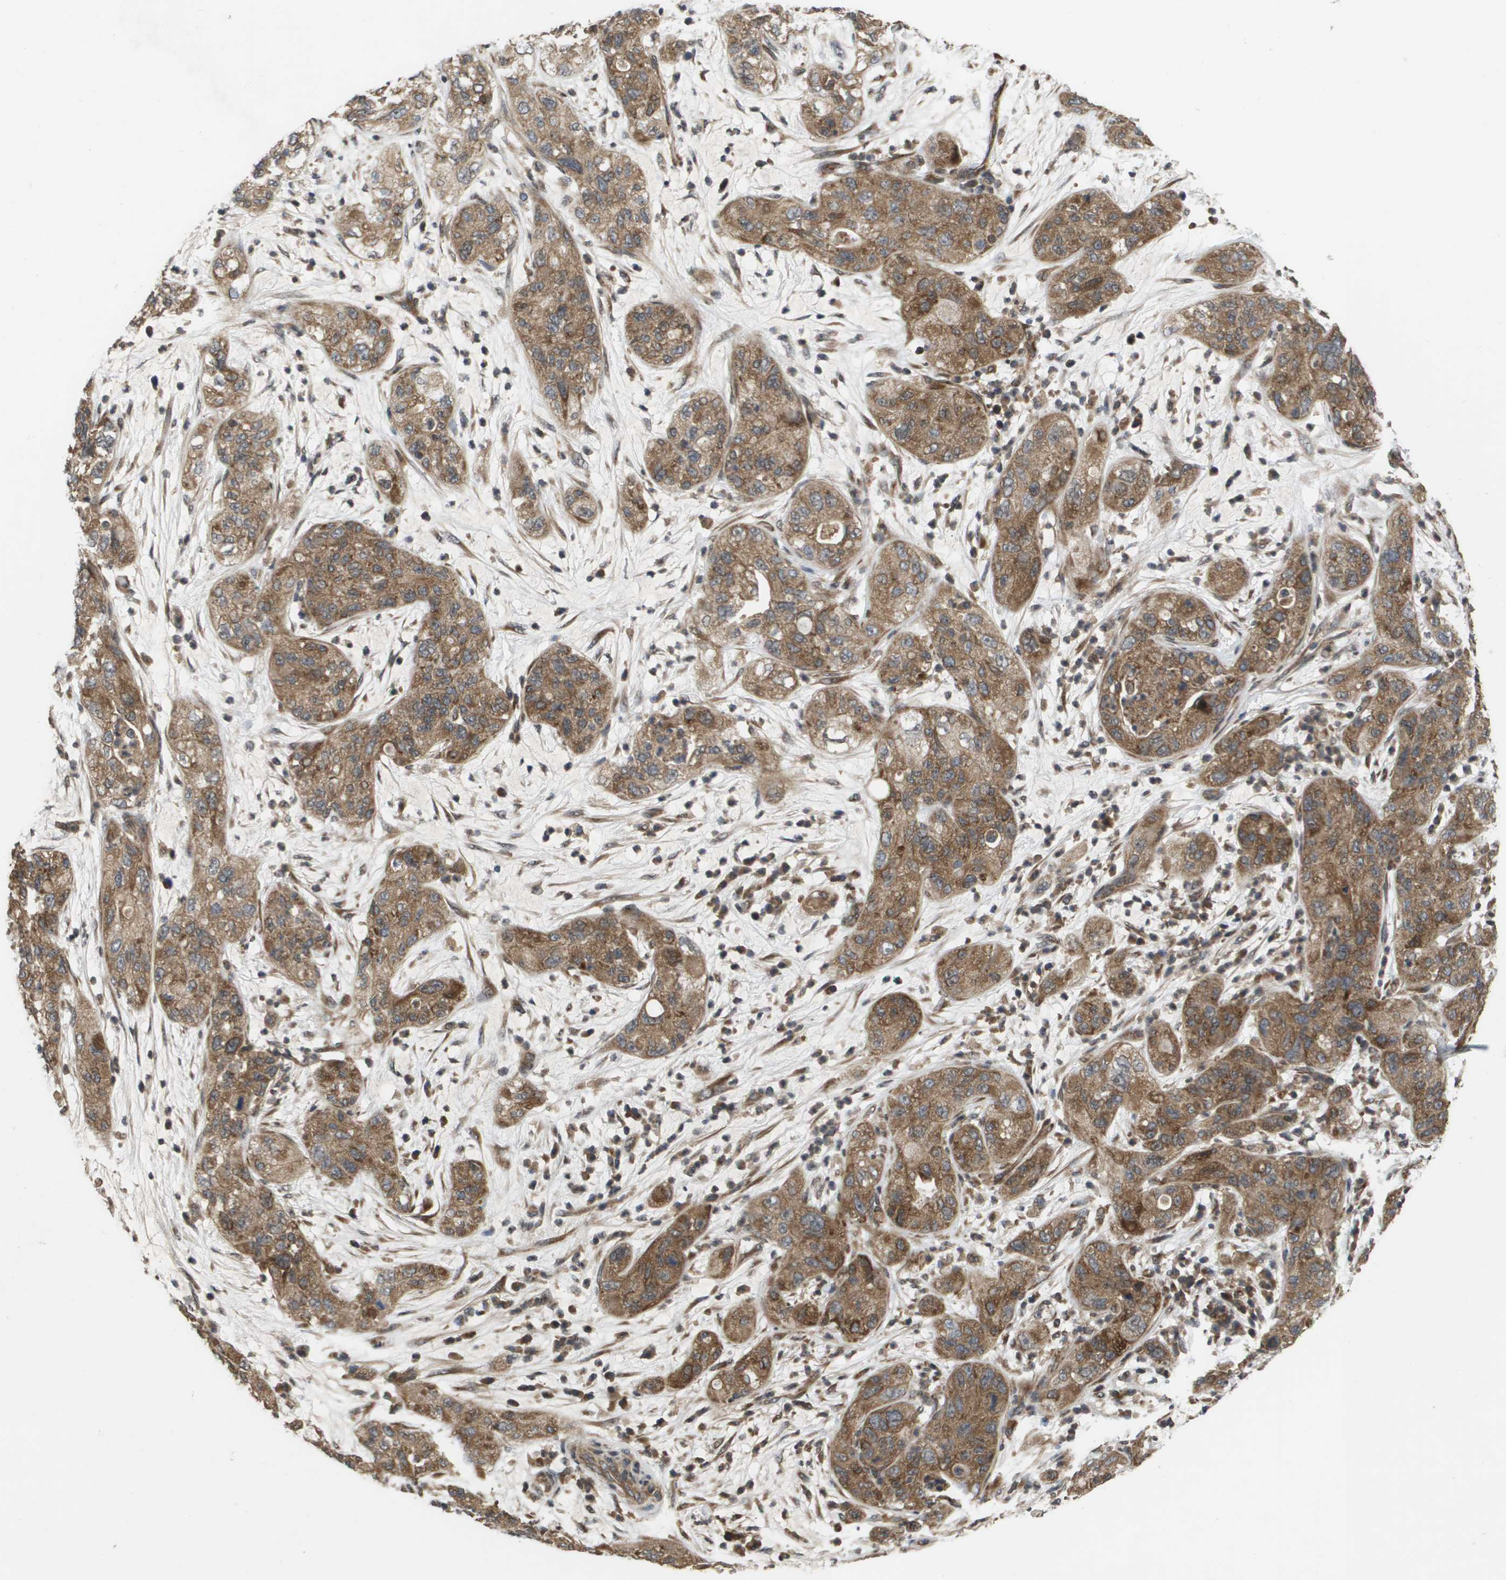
{"staining": {"intensity": "moderate", "quantity": ">75%", "location": "cytoplasmic/membranous"}, "tissue": "pancreatic cancer", "cell_type": "Tumor cells", "image_type": "cancer", "snomed": [{"axis": "morphology", "description": "Adenocarcinoma, NOS"}, {"axis": "topography", "description": "Pancreas"}], "caption": "Protein analysis of adenocarcinoma (pancreatic) tissue displays moderate cytoplasmic/membranous expression in approximately >75% of tumor cells.", "gene": "SPTLC1", "patient": {"sex": "female", "age": 78}}